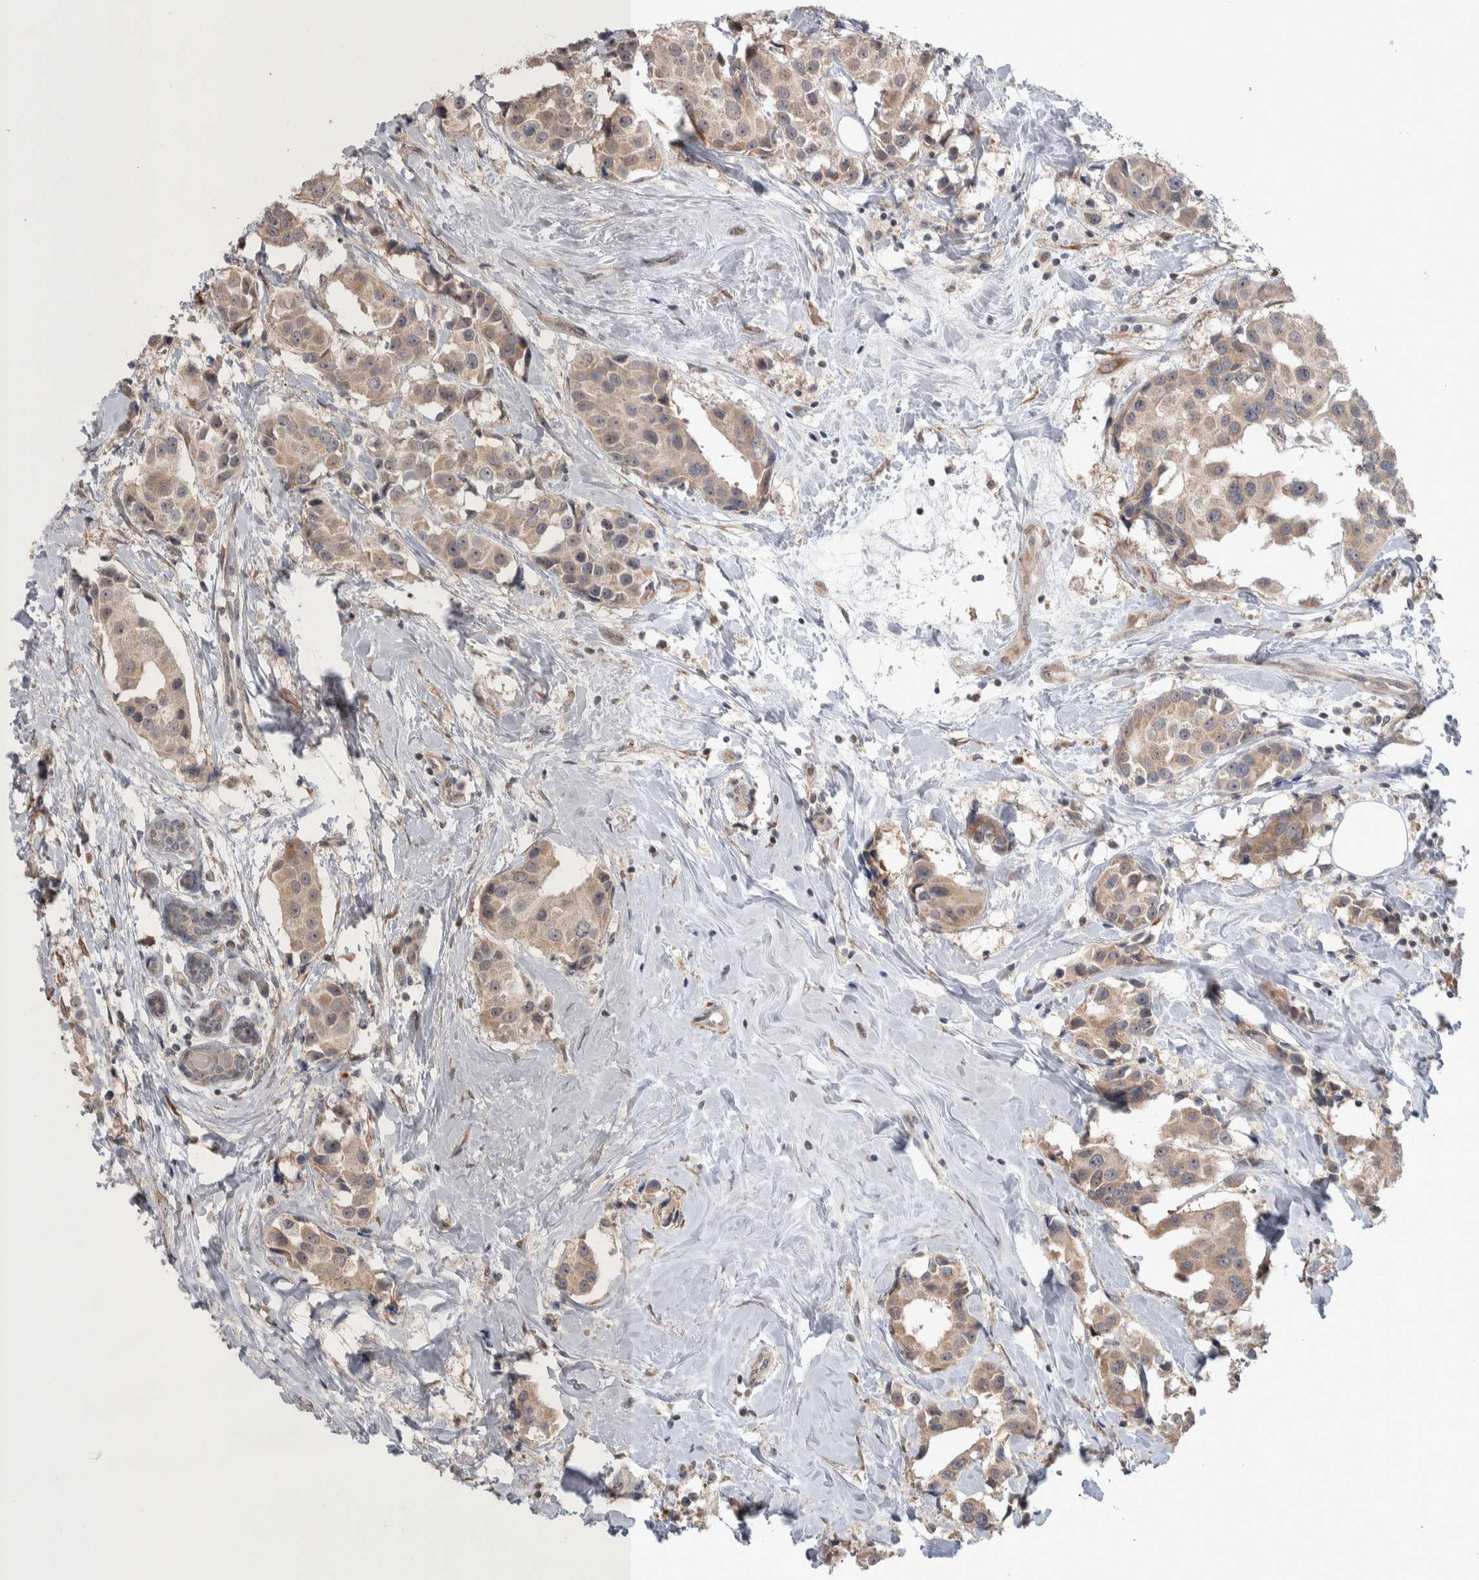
{"staining": {"intensity": "weak", "quantity": ">75%", "location": "cytoplasmic/membranous"}, "tissue": "breast cancer", "cell_type": "Tumor cells", "image_type": "cancer", "snomed": [{"axis": "morphology", "description": "Normal tissue, NOS"}, {"axis": "morphology", "description": "Duct carcinoma"}, {"axis": "topography", "description": "Breast"}], "caption": "About >75% of tumor cells in human breast cancer (invasive ductal carcinoma) display weak cytoplasmic/membranous protein staining as visualized by brown immunohistochemical staining.", "gene": "CUL2", "patient": {"sex": "female", "age": 39}}